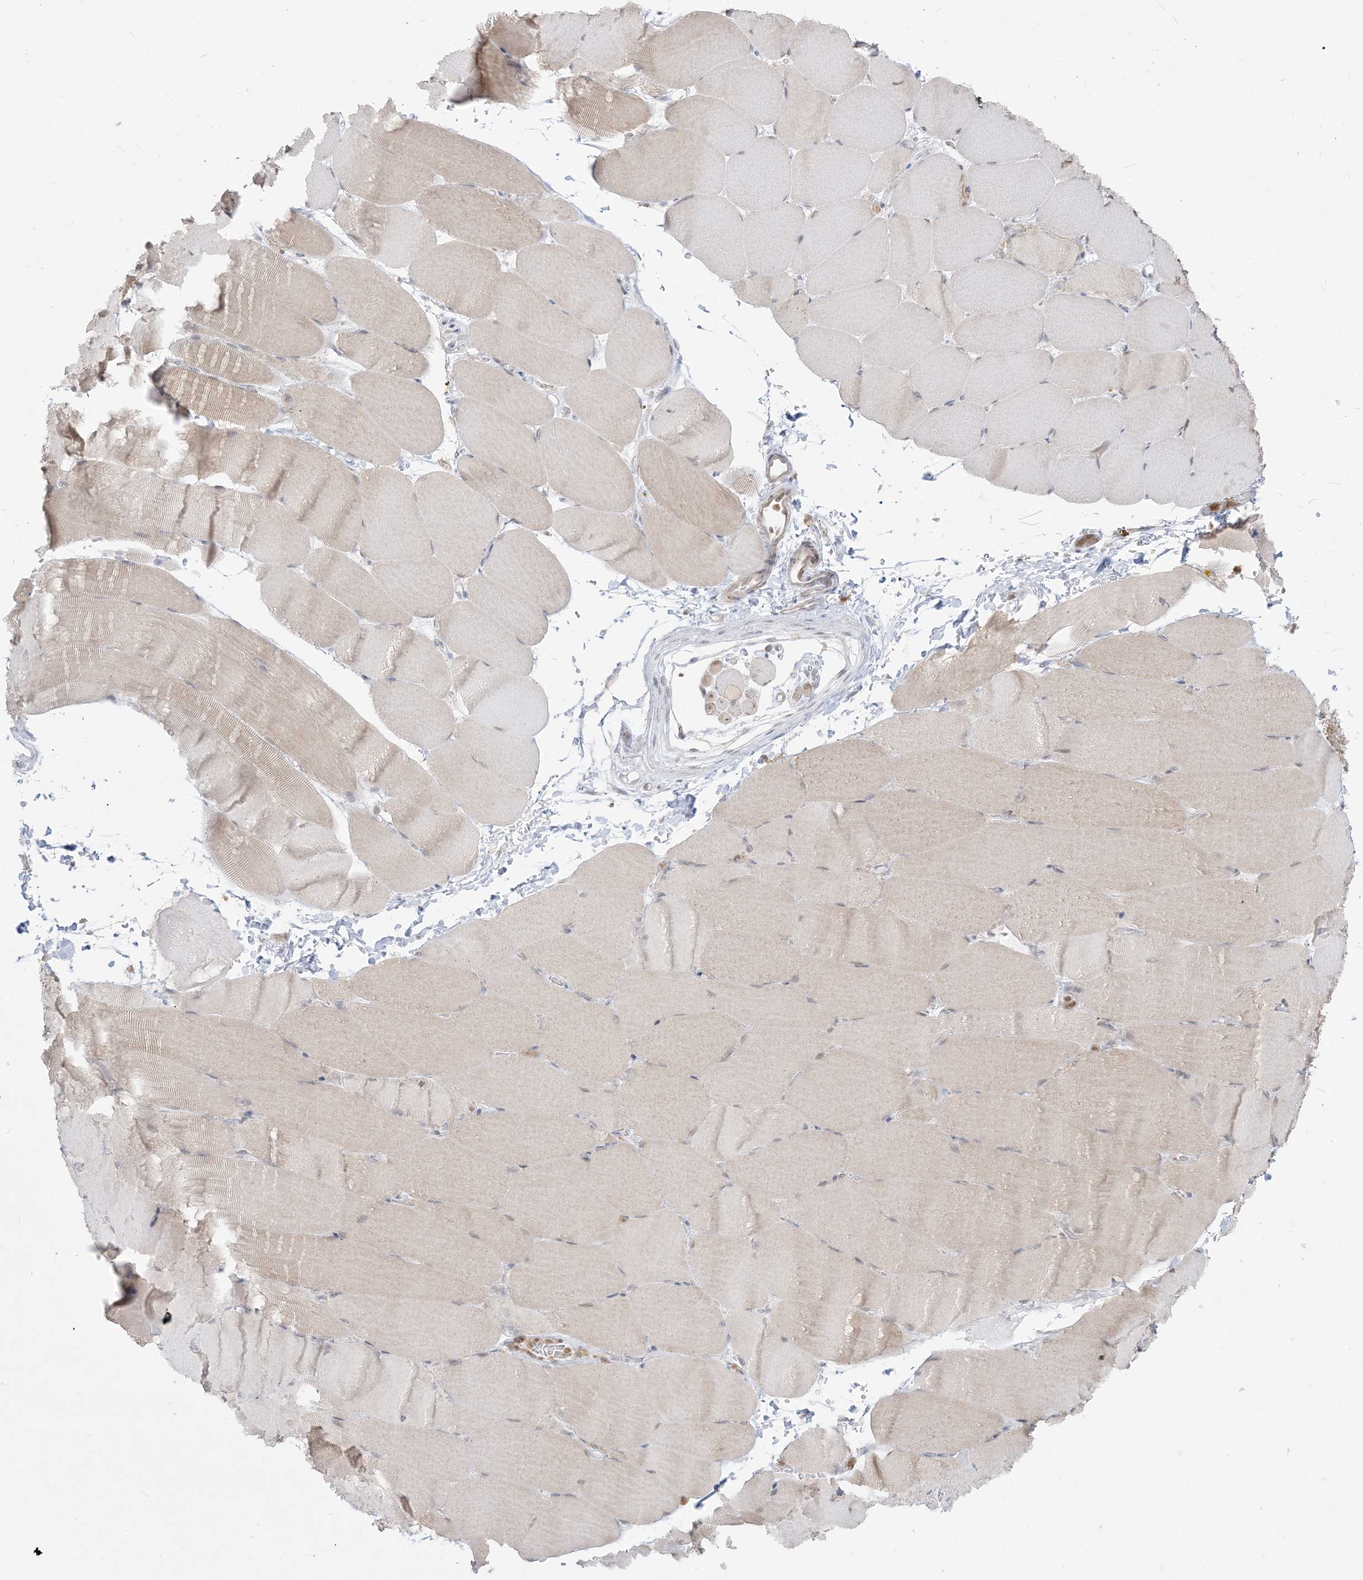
{"staining": {"intensity": "weak", "quantity": "<25%", "location": "cytoplasmic/membranous"}, "tissue": "skeletal muscle", "cell_type": "Myocytes", "image_type": "normal", "snomed": [{"axis": "morphology", "description": "Normal tissue, NOS"}, {"axis": "topography", "description": "Skeletal muscle"}, {"axis": "topography", "description": "Parathyroid gland"}], "caption": "Myocytes are negative for brown protein staining in benign skeletal muscle.", "gene": "KANSL3", "patient": {"sex": "female", "age": 37}}